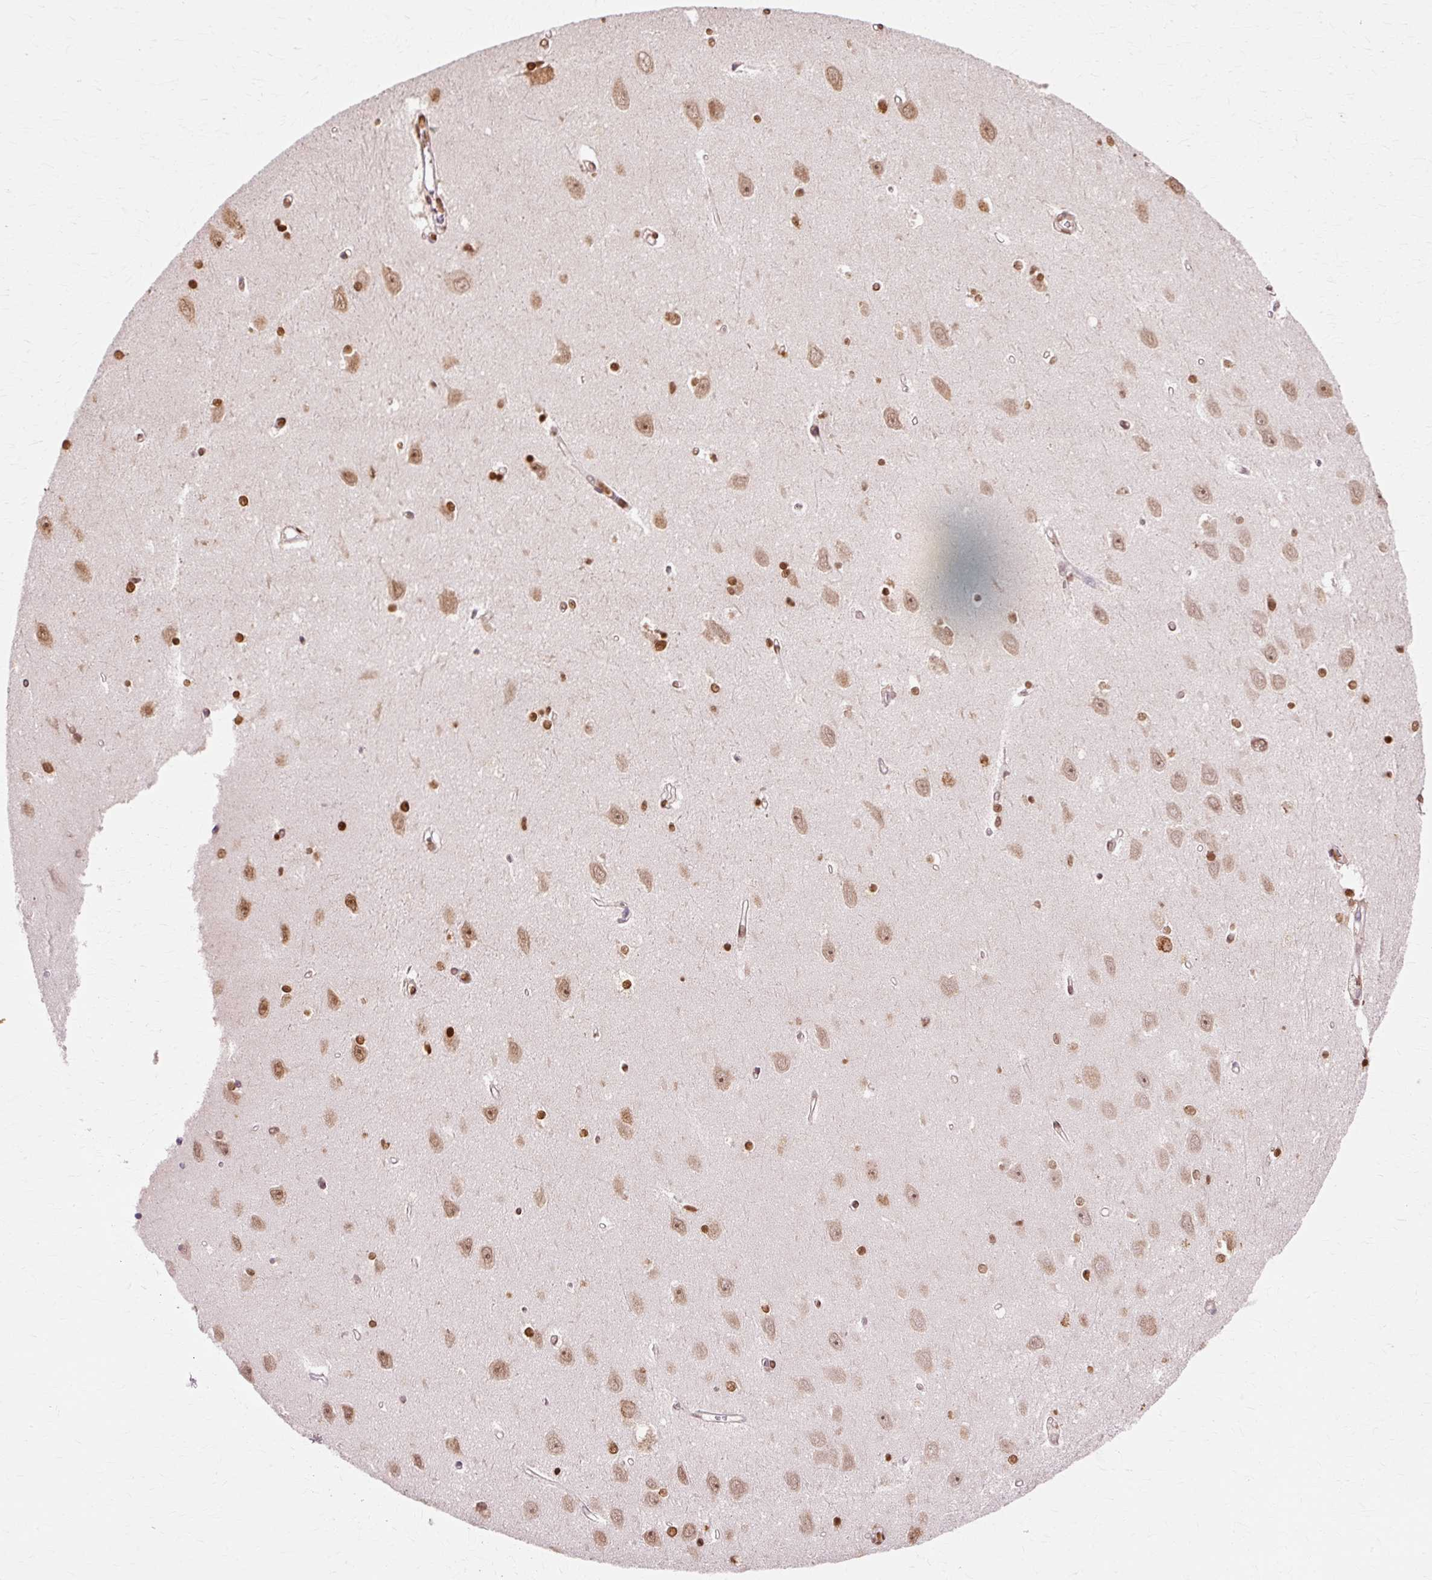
{"staining": {"intensity": "moderate", "quantity": "25%-75%", "location": "nuclear"}, "tissue": "hippocampus", "cell_type": "Glial cells", "image_type": "normal", "snomed": [{"axis": "morphology", "description": "Normal tissue, NOS"}, {"axis": "topography", "description": "Hippocampus"}], "caption": "The image demonstrates immunohistochemical staining of normal hippocampus. There is moderate nuclear expression is appreciated in approximately 25%-75% of glial cells.", "gene": "VN1R2", "patient": {"sex": "female", "age": 64}}